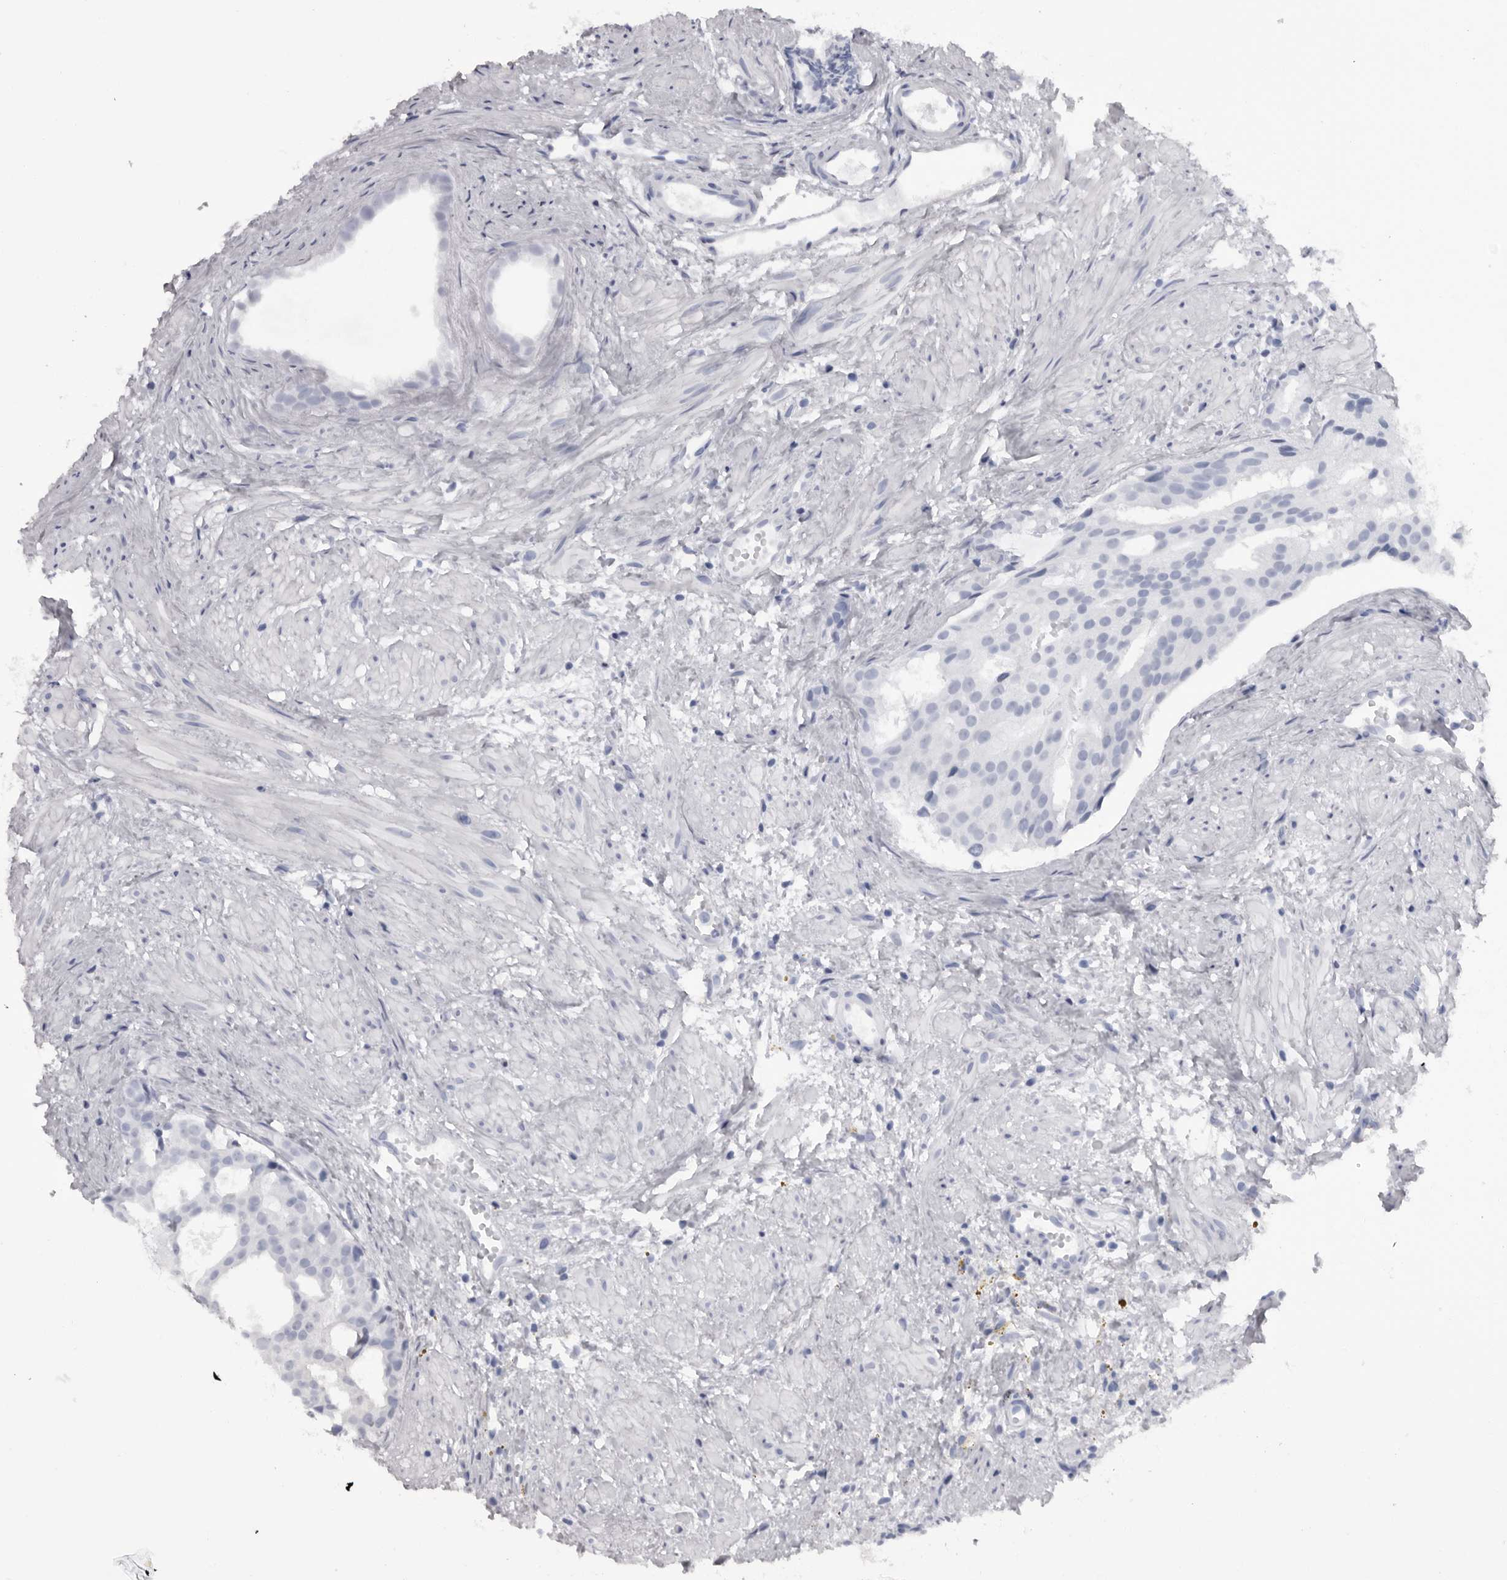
{"staining": {"intensity": "negative", "quantity": "none", "location": "none"}, "tissue": "prostate cancer", "cell_type": "Tumor cells", "image_type": "cancer", "snomed": [{"axis": "morphology", "description": "Adenocarcinoma, Low grade"}, {"axis": "topography", "description": "Prostate"}], "caption": "Adenocarcinoma (low-grade) (prostate) was stained to show a protein in brown. There is no significant positivity in tumor cells. The staining was performed using DAB to visualize the protein expression in brown, while the nuclei were stained in blue with hematoxylin (Magnification: 20x).", "gene": "DNAH14", "patient": {"sex": "male", "age": 88}}